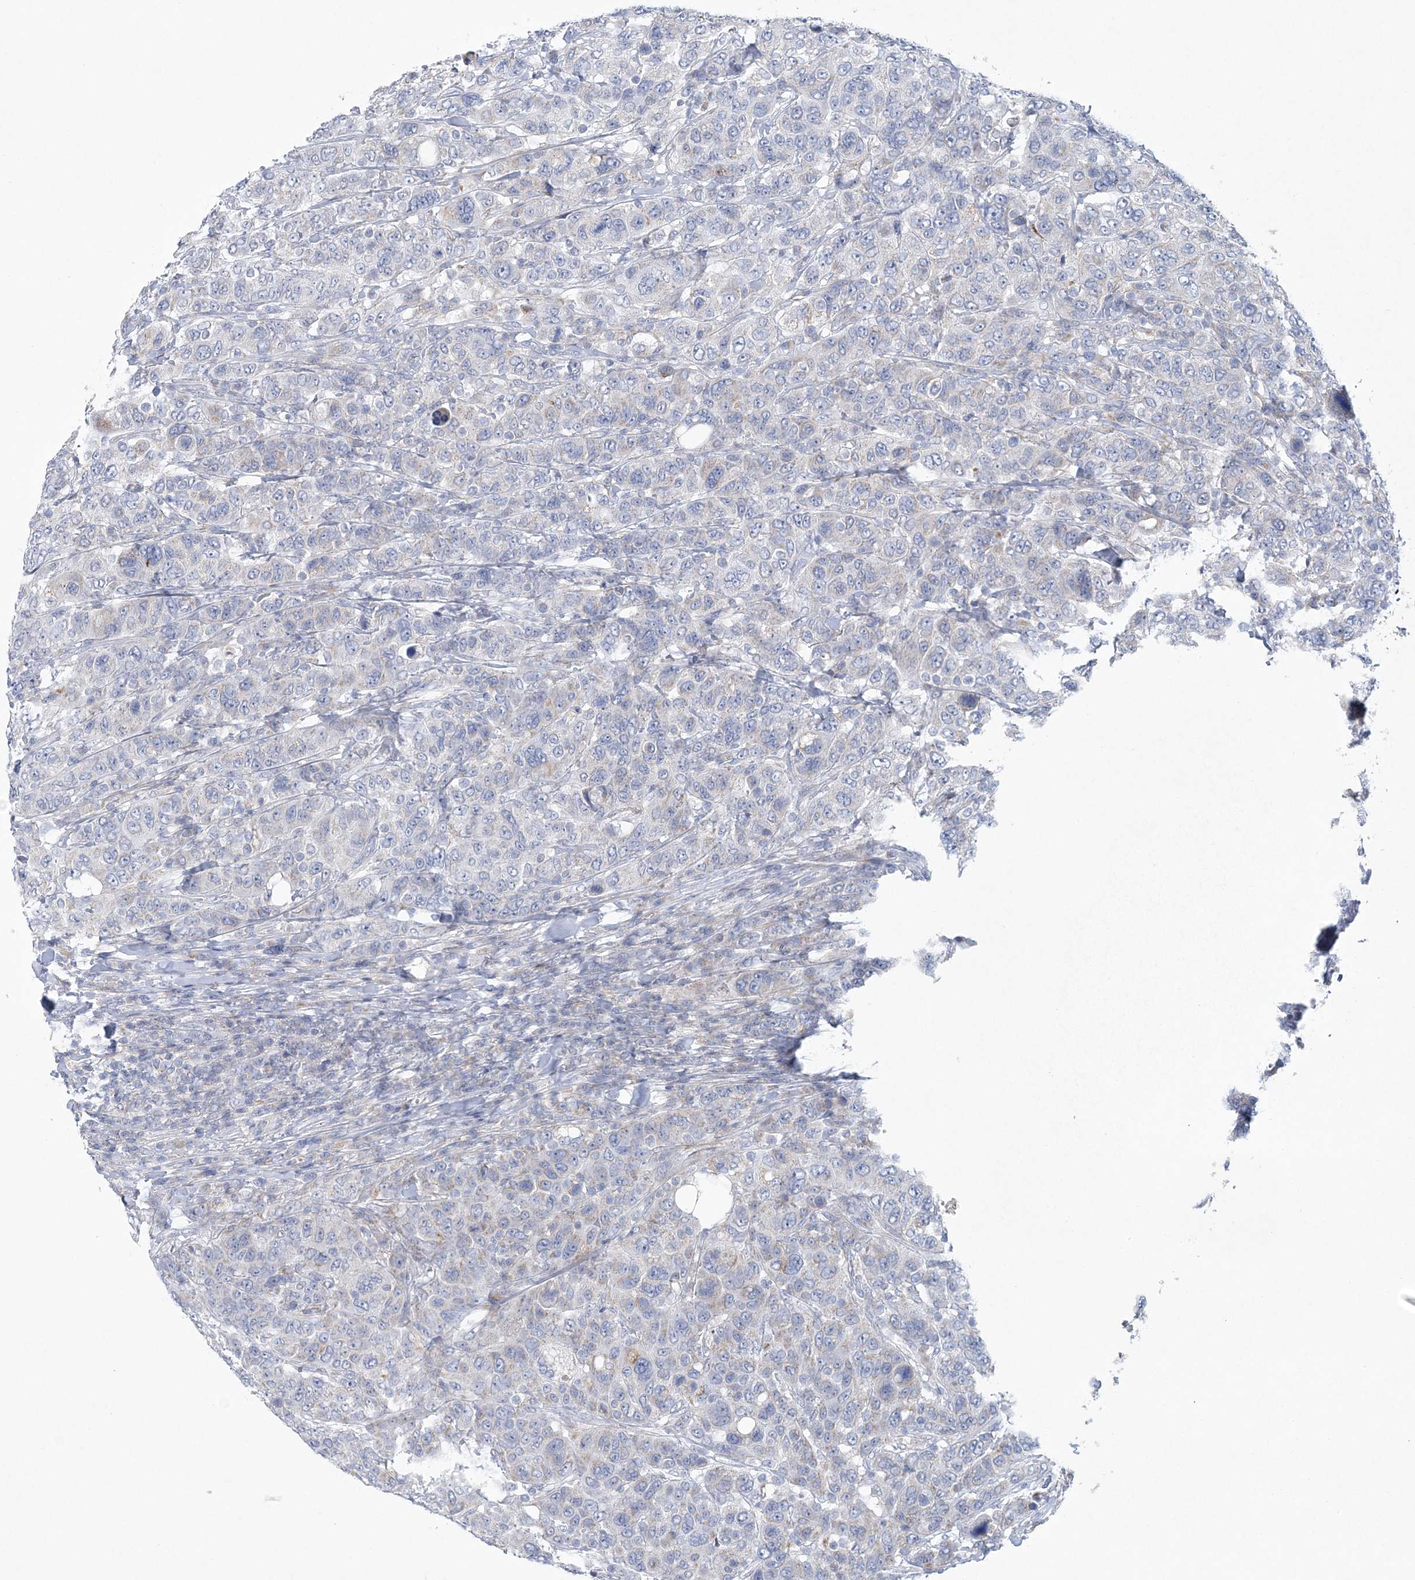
{"staining": {"intensity": "negative", "quantity": "none", "location": "none"}, "tissue": "breast cancer", "cell_type": "Tumor cells", "image_type": "cancer", "snomed": [{"axis": "morphology", "description": "Duct carcinoma"}, {"axis": "topography", "description": "Breast"}], "caption": "The histopathology image reveals no staining of tumor cells in infiltrating ductal carcinoma (breast).", "gene": "NIPAL1", "patient": {"sex": "female", "age": 37}}